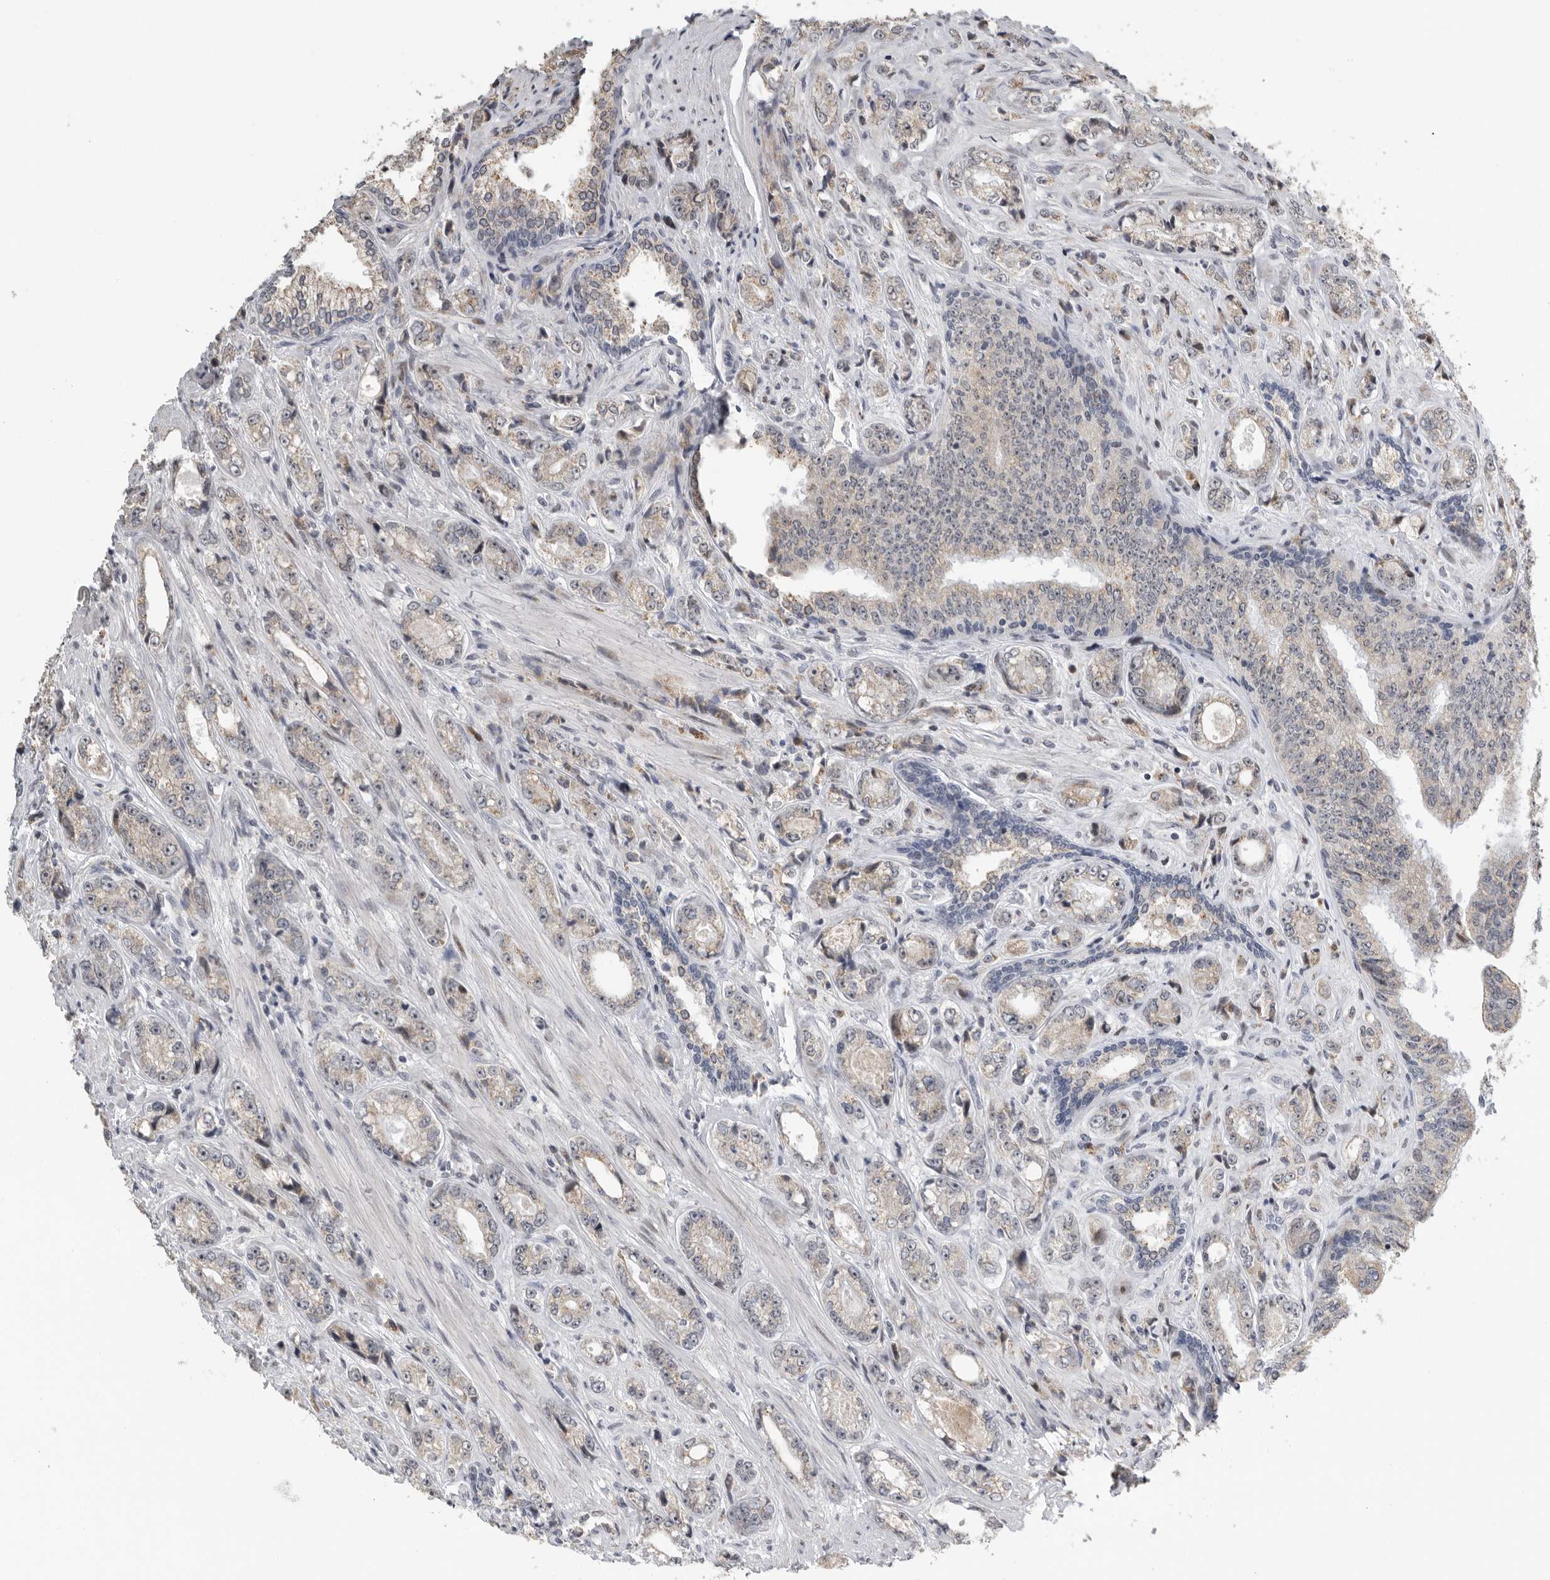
{"staining": {"intensity": "weak", "quantity": "25%-75%", "location": "cytoplasmic/membranous,nuclear"}, "tissue": "prostate cancer", "cell_type": "Tumor cells", "image_type": "cancer", "snomed": [{"axis": "morphology", "description": "Adenocarcinoma, High grade"}, {"axis": "topography", "description": "Prostate"}], "caption": "Weak cytoplasmic/membranous and nuclear positivity for a protein is seen in approximately 25%-75% of tumor cells of high-grade adenocarcinoma (prostate) using immunohistochemistry (IHC).", "gene": "PCMTD1", "patient": {"sex": "male", "age": 61}}